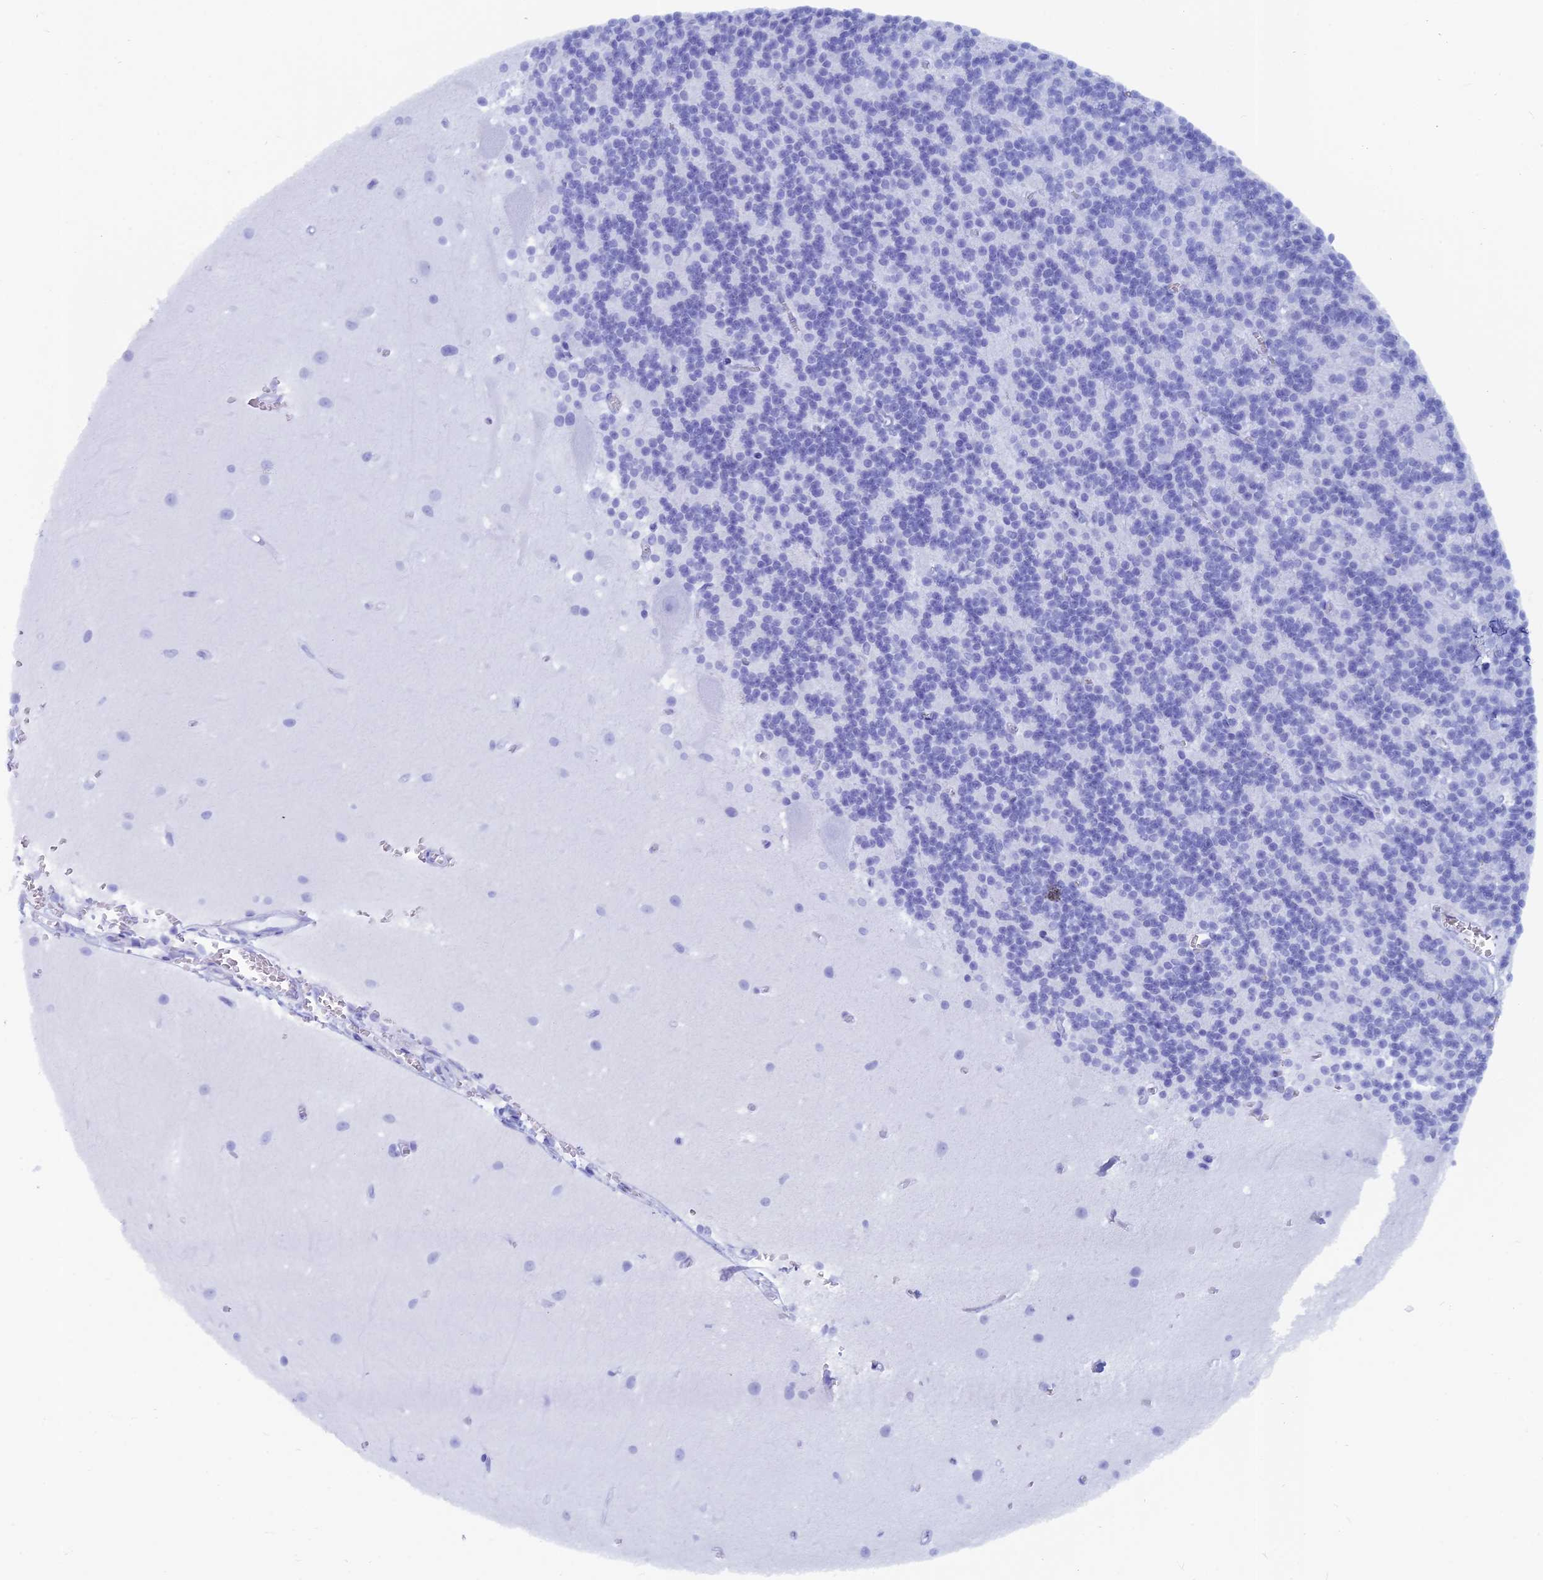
{"staining": {"intensity": "negative", "quantity": "none", "location": "none"}, "tissue": "cerebellum", "cell_type": "Cells in granular layer", "image_type": "normal", "snomed": [{"axis": "morphology", "description": "Normal tissue, NOS"}, {"axis": "topography", "description": "Cerebellum"}], "caption": "The image reveals no staining of cells in granular layer in unremarkable cerebellum.", "gene": "CAPS", "patient": {"sex": "male", "age": 54}}